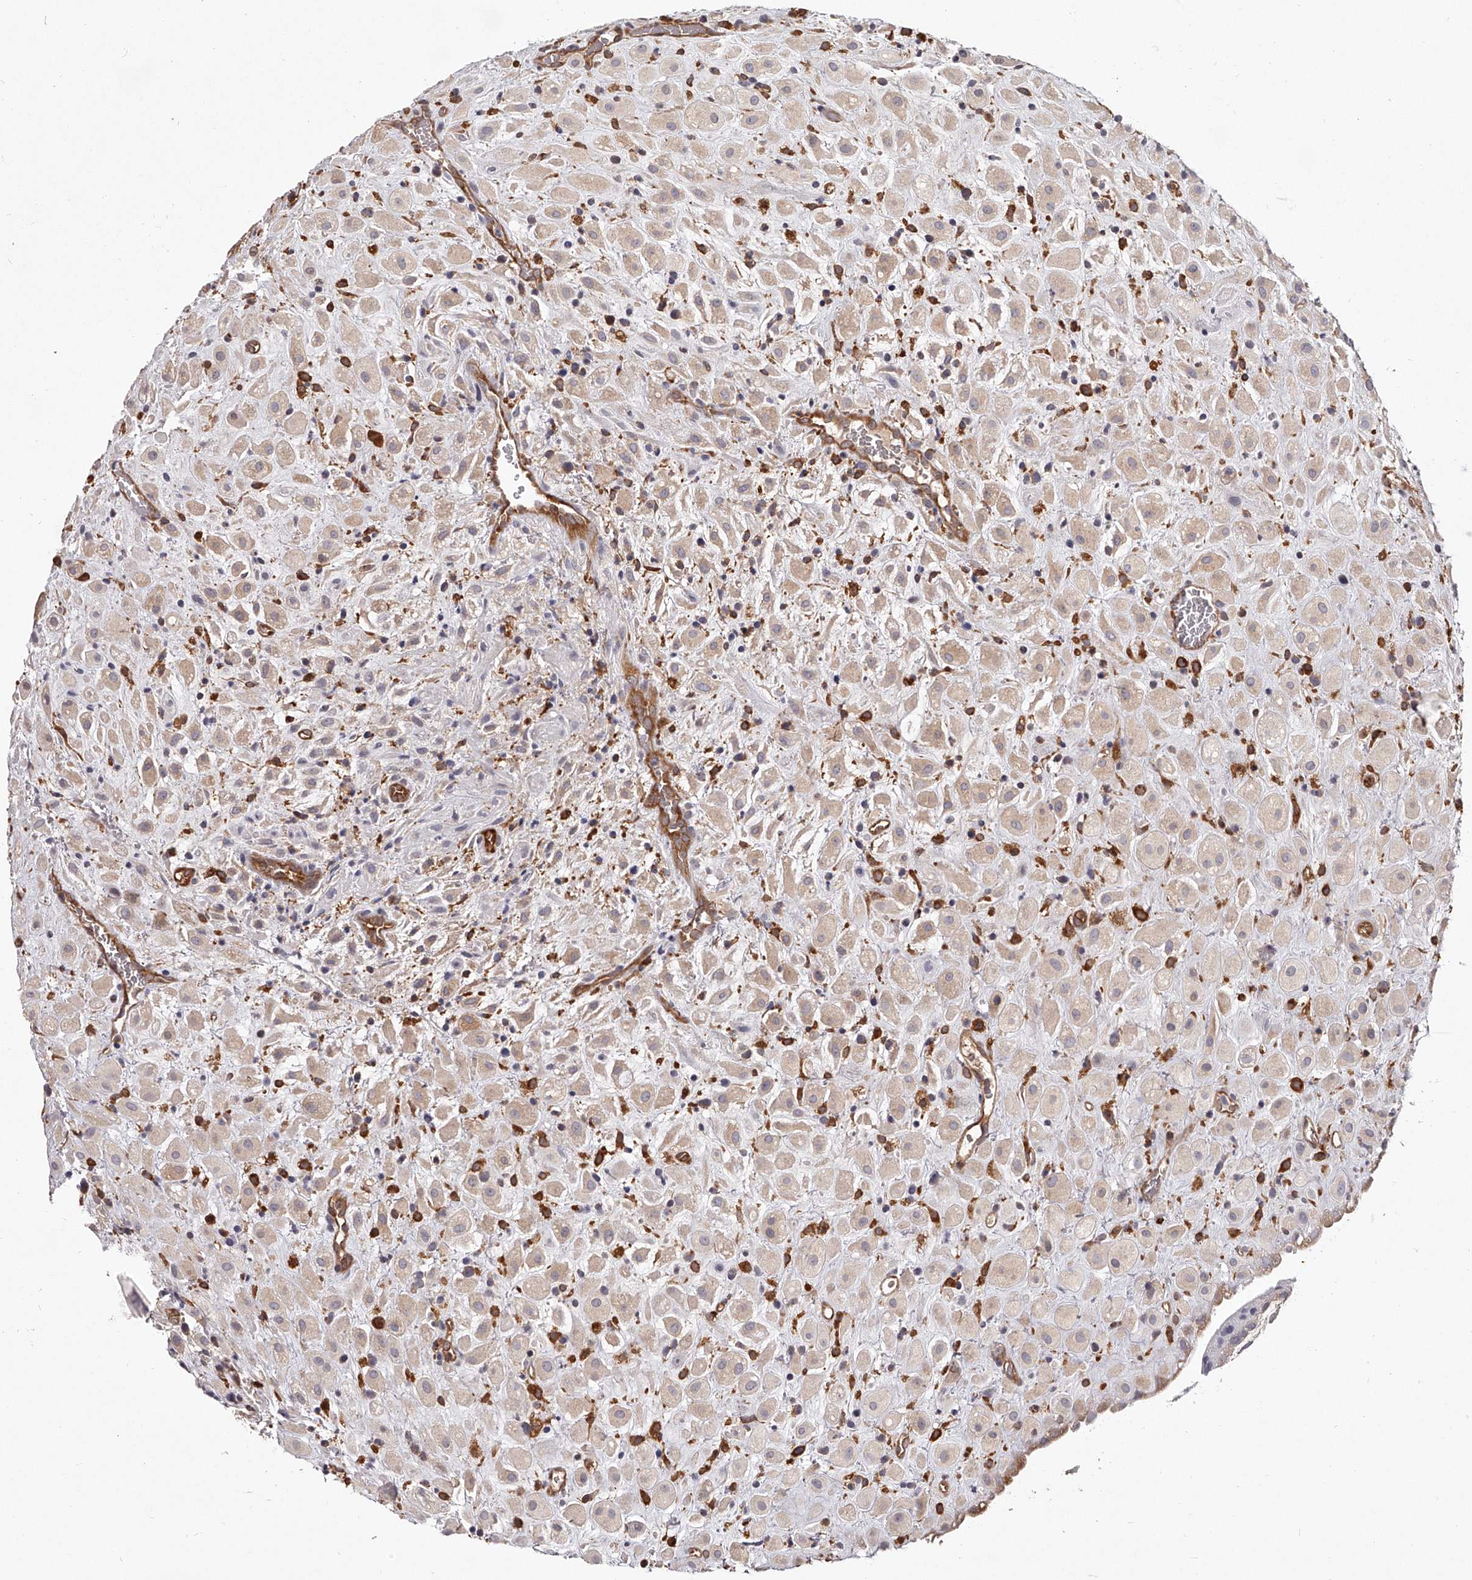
{"staining": {"intensity": "weak", "quantity": ">75%", "location": "cytoplasmic/membranous"}, "tissue": "placenta", "cell_type": "Decidual cells", "image_type": "normal", "snomed": [{"axis": "morphology", "description": "Normal tissue, NOS"}, {"axis": "topography", "description": "Placenta"}], "caption": "Immunohistochemical staining of benign placenta displays >75% levels of weak cytoplasmic/membranous protein positivity in approximately >75% of decidual cells. (DAB (3,3'-diaminobenzidine) IHC with brightfield microscopy, high magnification).", "gene": "LAP3", "patient": {"sex": "female", "age": 35}}